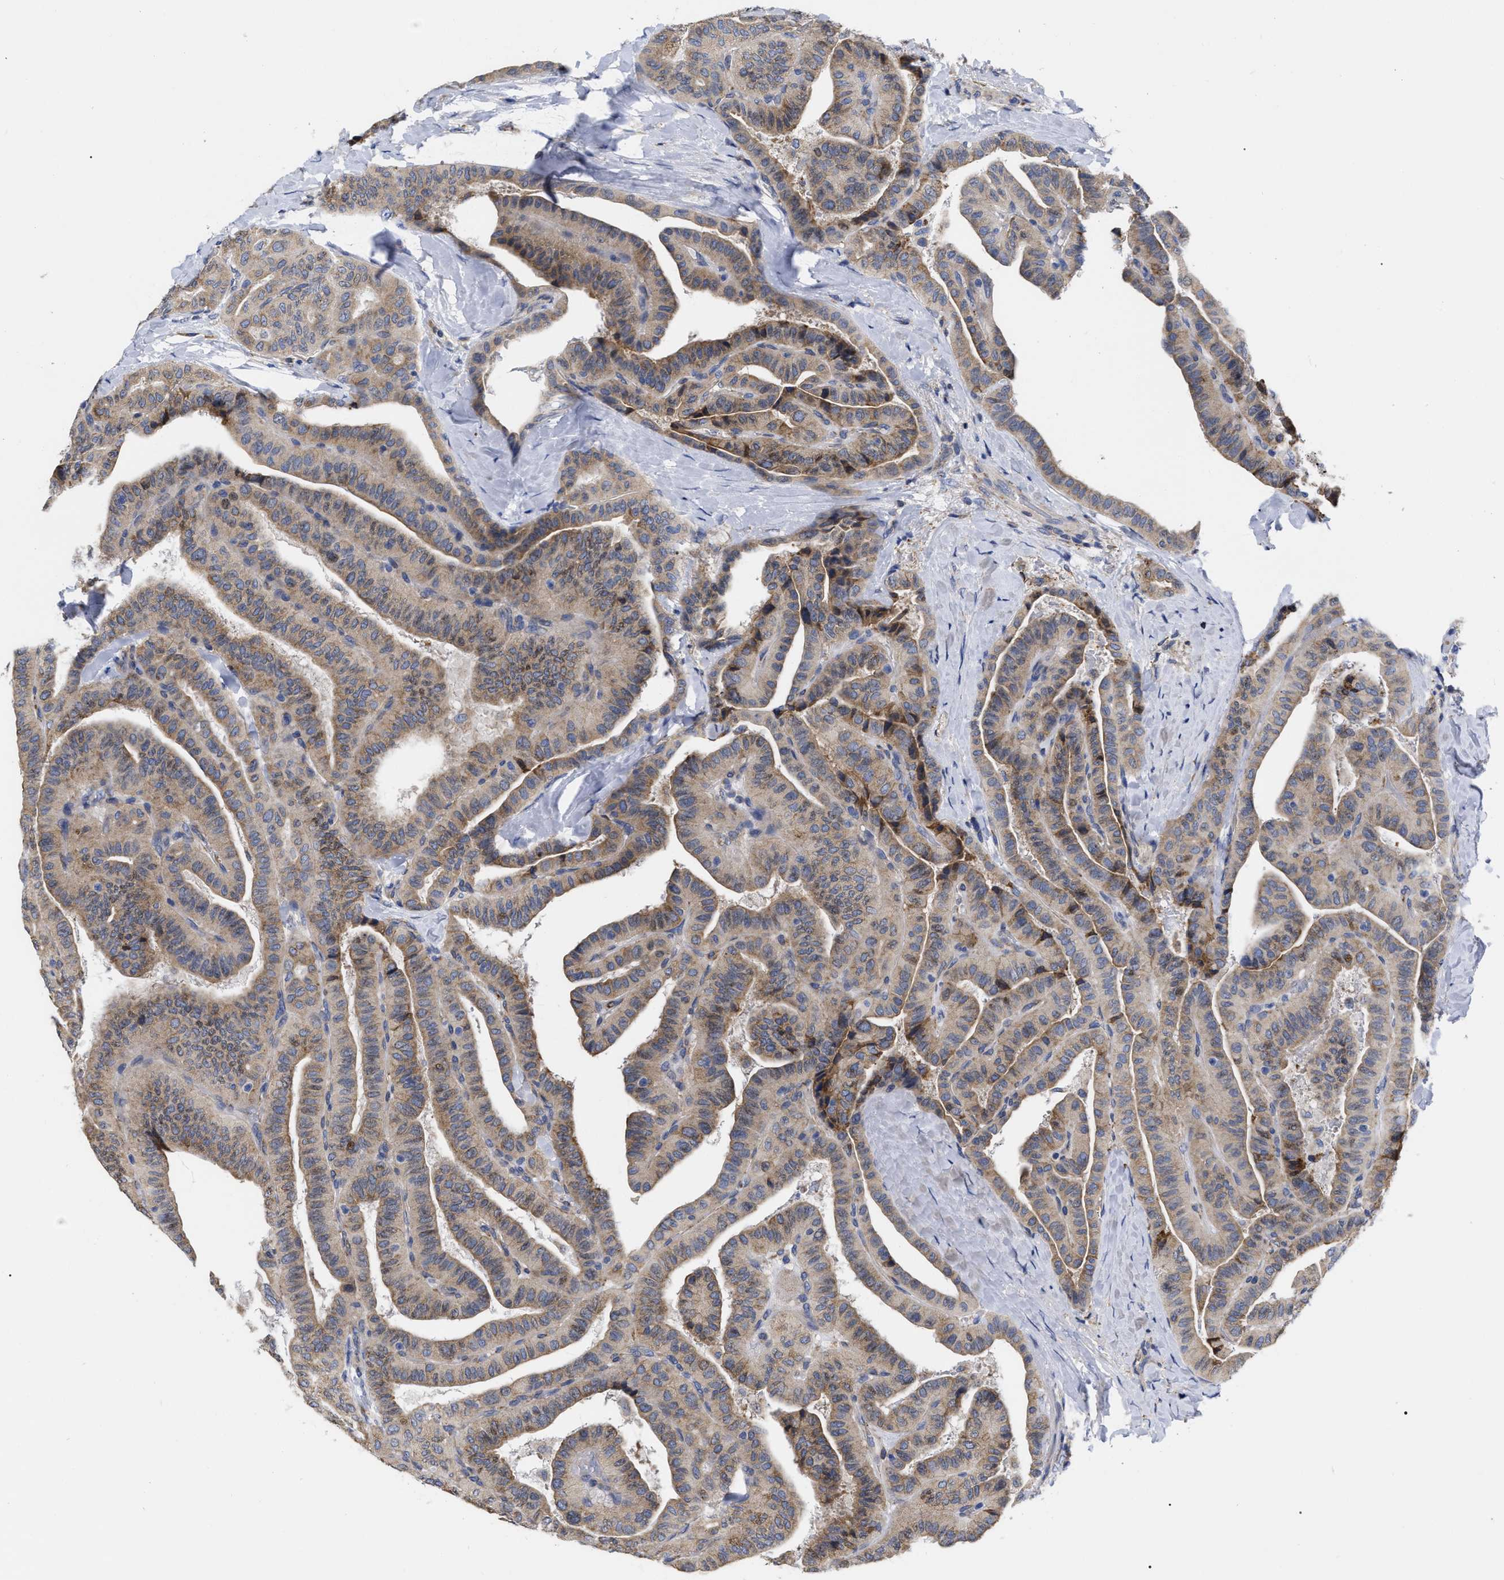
{"staining": {"intensity": "moderate", "quantity": ">75%", "location": "cytoplasmic/membranous"}, "tissue": "thyroid cancer", "cell_type": "Tumor cells", "image_type": "cancer", "snomed": [{"axis": "morphology", "description": "Papillary adenocarcinoma, NOS"}, {"axis": "topography", "description": "Thyroid gland"}], "caption": "This is an image of immunohistochemistry staining of thyroid cancer, which shows moderate positivity in the cytoplasmic/membranous of tumor cells.", "gene": "CFAP298", "patient": {"sex": "male", "age": 77}}